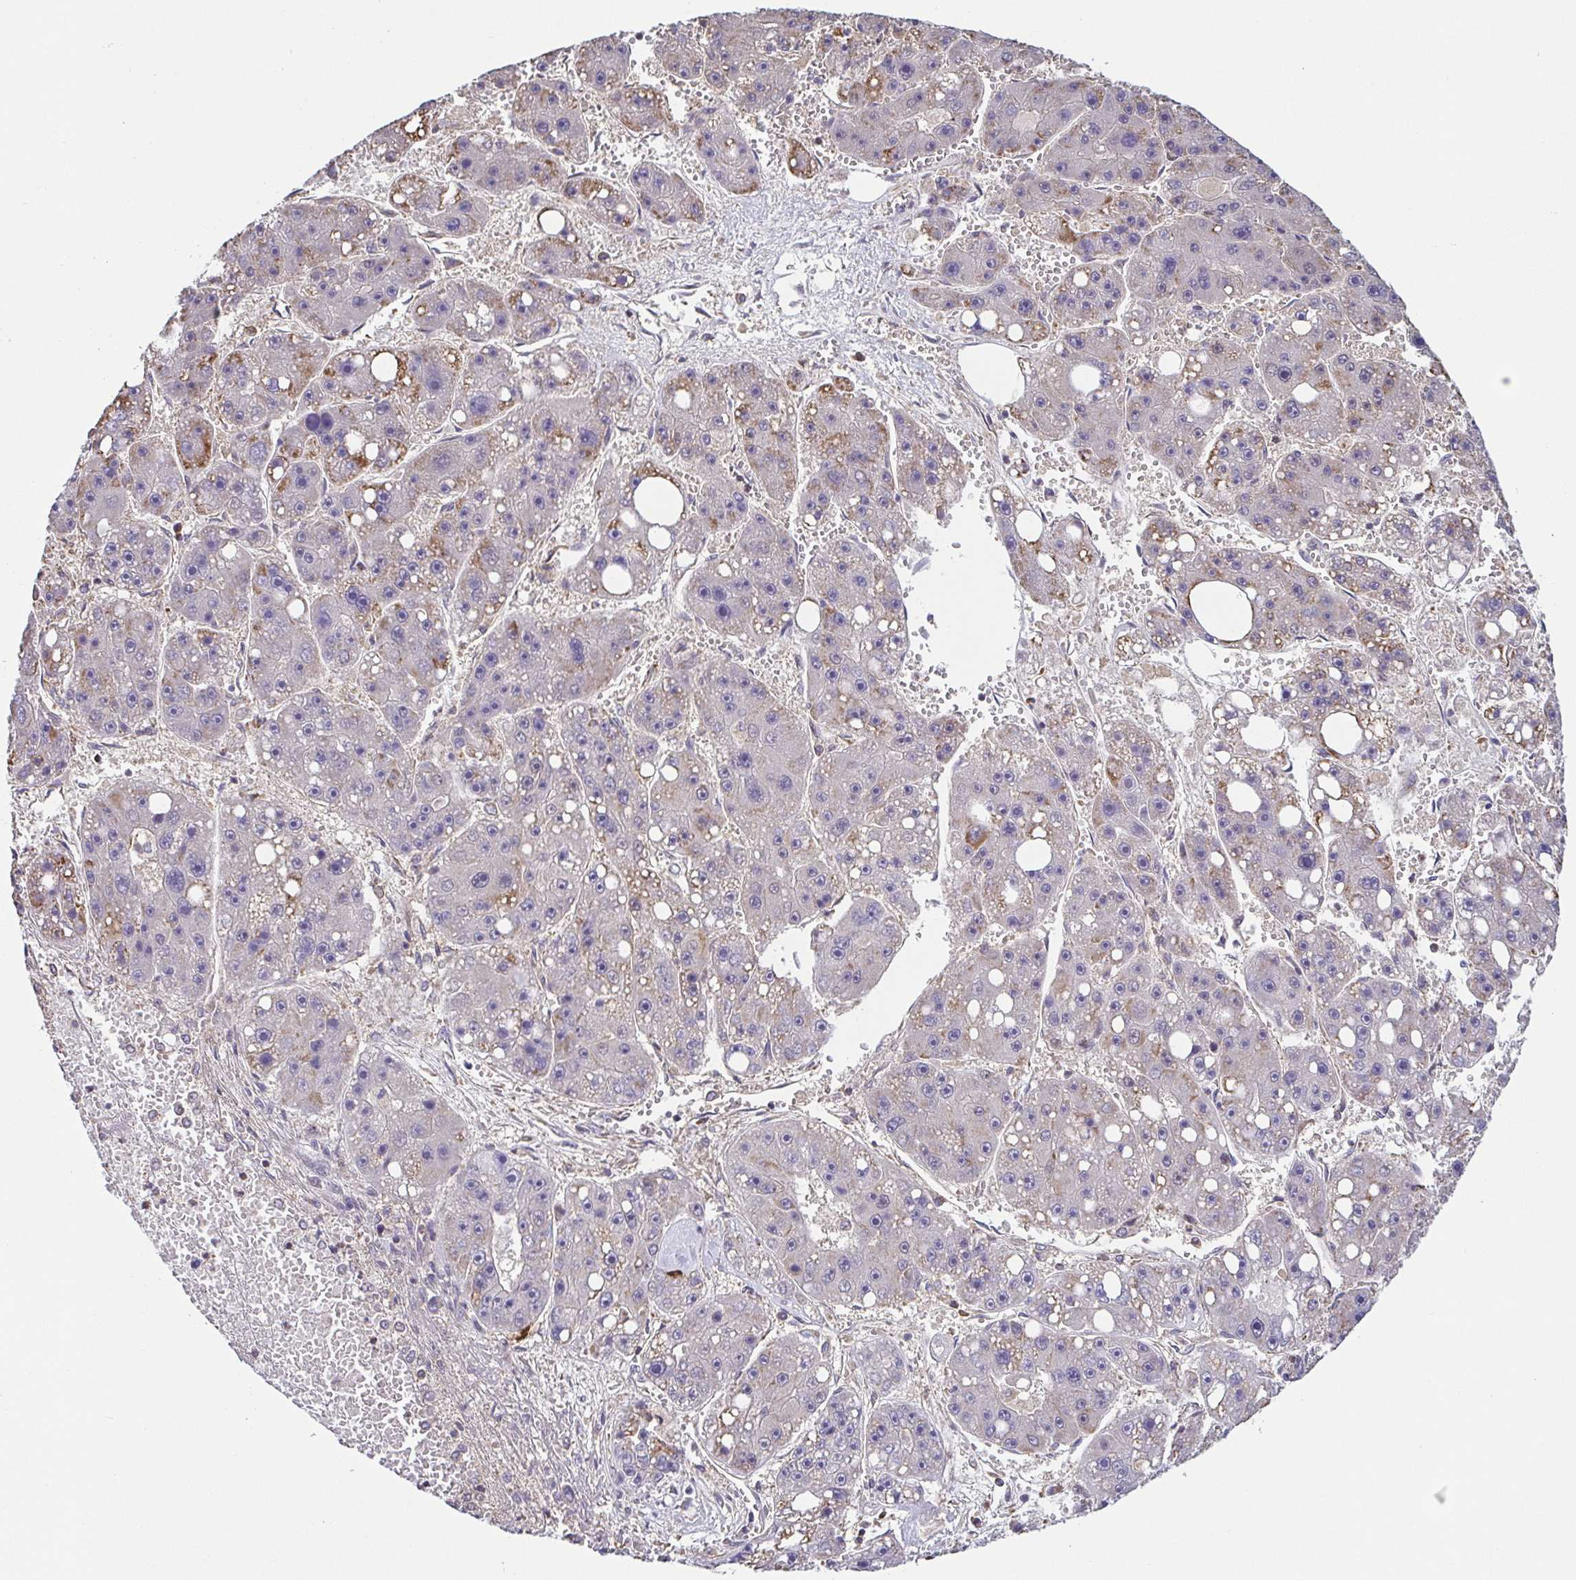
{"staining": {"intensity": "moderate", "quantity": "<25%", "location": "cytoplasmic/membranous"}, "tissue": "liver cancer", "cell_type": "Tumor cells", "image_type": "cancer", "snomed": [{"axis": "morphology", "description": "Carcinoma, Hepatocellular, NOS"}, {"axis": "topography", "description": "Liver"}], "caption": "Liver hepatocellular carcinoma tissue exhibits moderate cytoplasmic/membranous expression in about <25% of tumor cells The protein of interest is stained brown, and the nuclei are stained in blue (DAB (3,3'-diaminobenzidine) IHC with brightfield microscopy, high magnification).", "gene": "PREPL", "patient": {"sex": "female", "age": 61}}